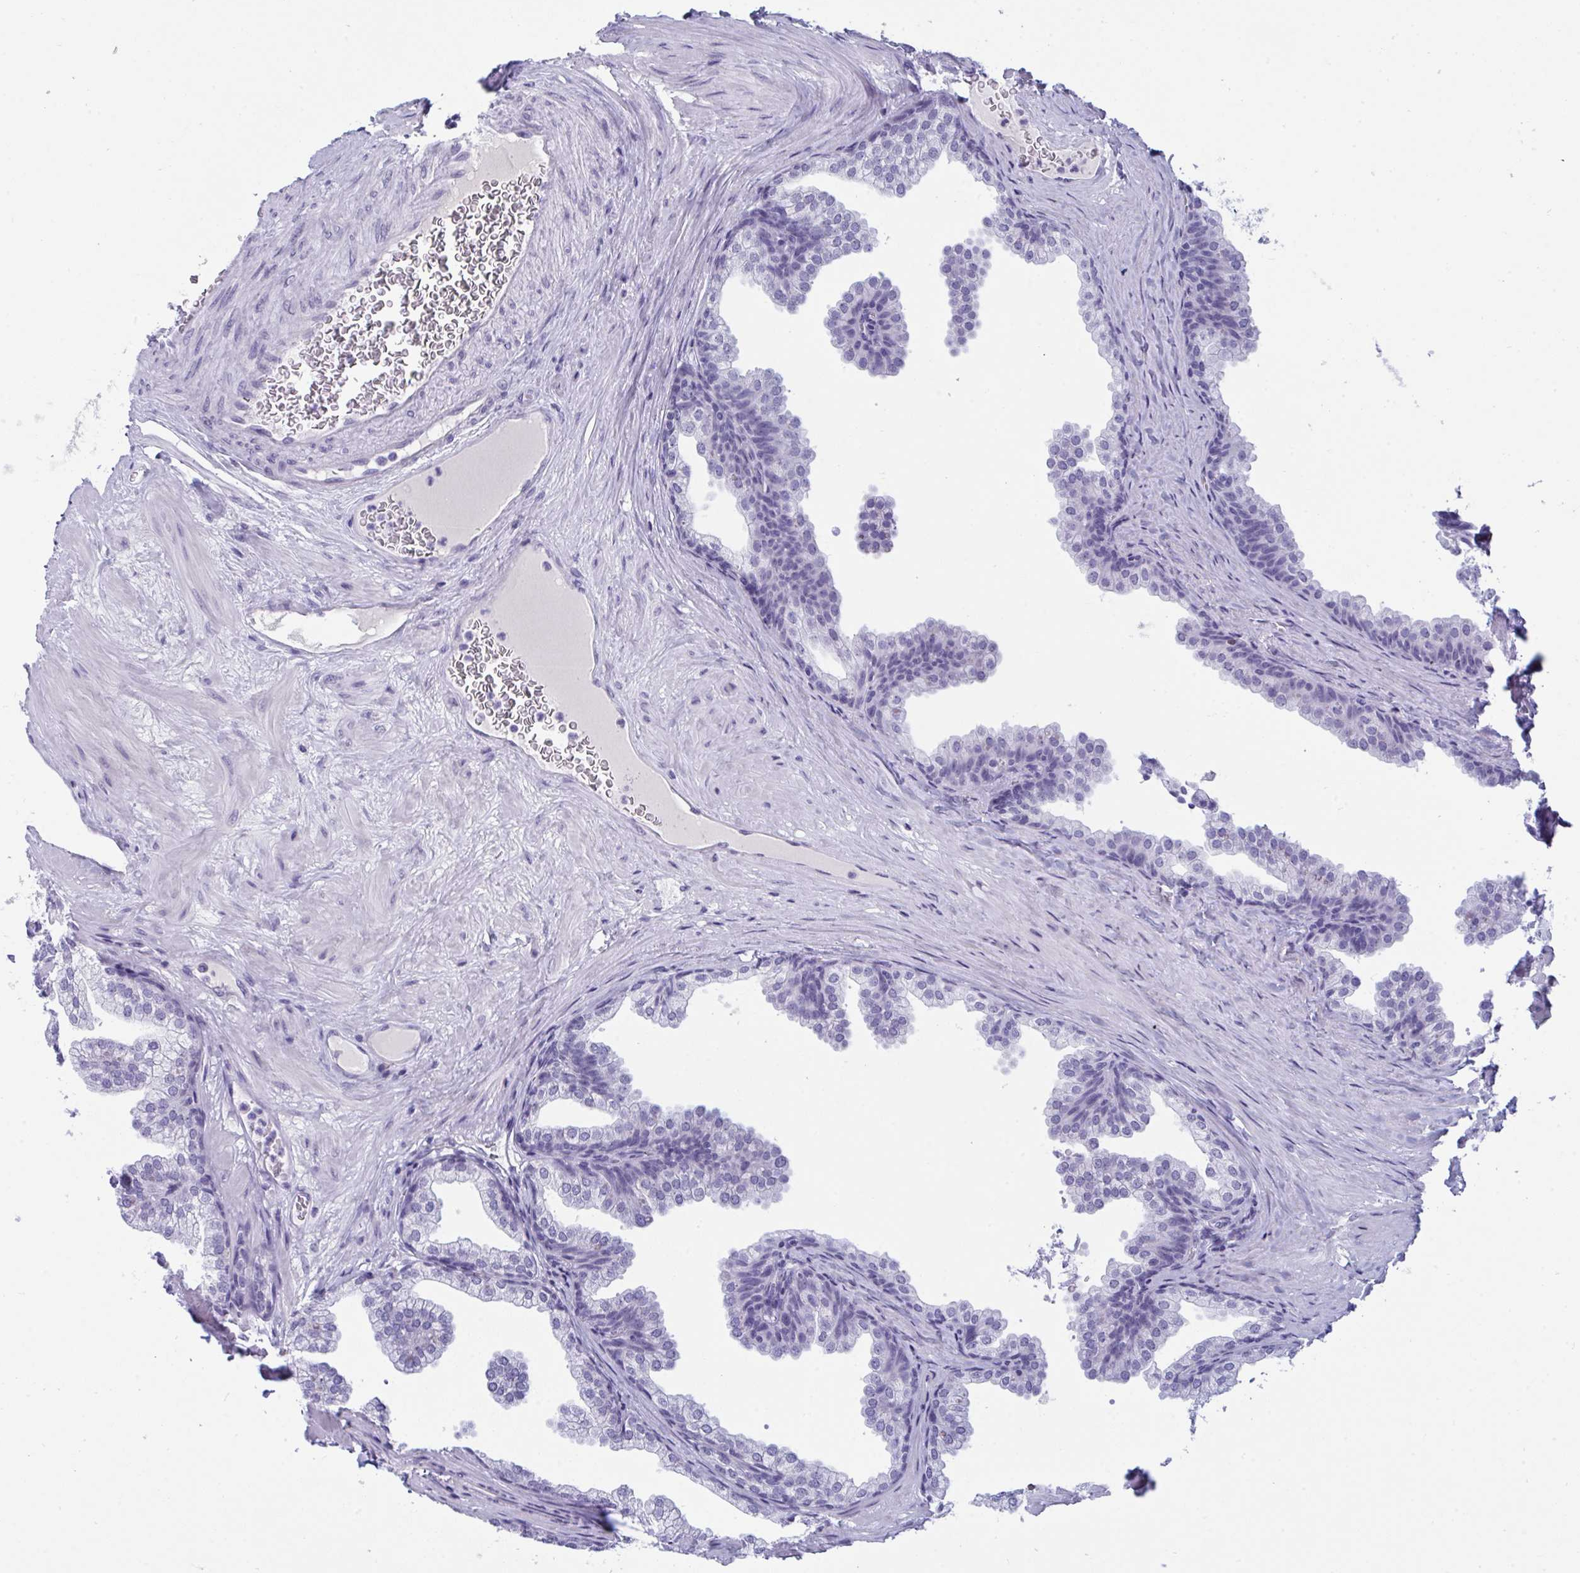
{"staining": {"intensity": "negative", "quantity": "none", "location": "none"}, "tissue": "prostate", "cell_type": "Glandular cells", "image_type": "normal", "snomed": [{"axis": "morphology", "description": "Normal tissue, NOS"}, {"axis": "topography", "description": "Prostate"}], "caption": "Immunohistochemical staining of normal human prostate exhibits no significant positivity in glandular cells.", "gene": "PRDM9", "patient": {"sex": "male", "age": 37}}